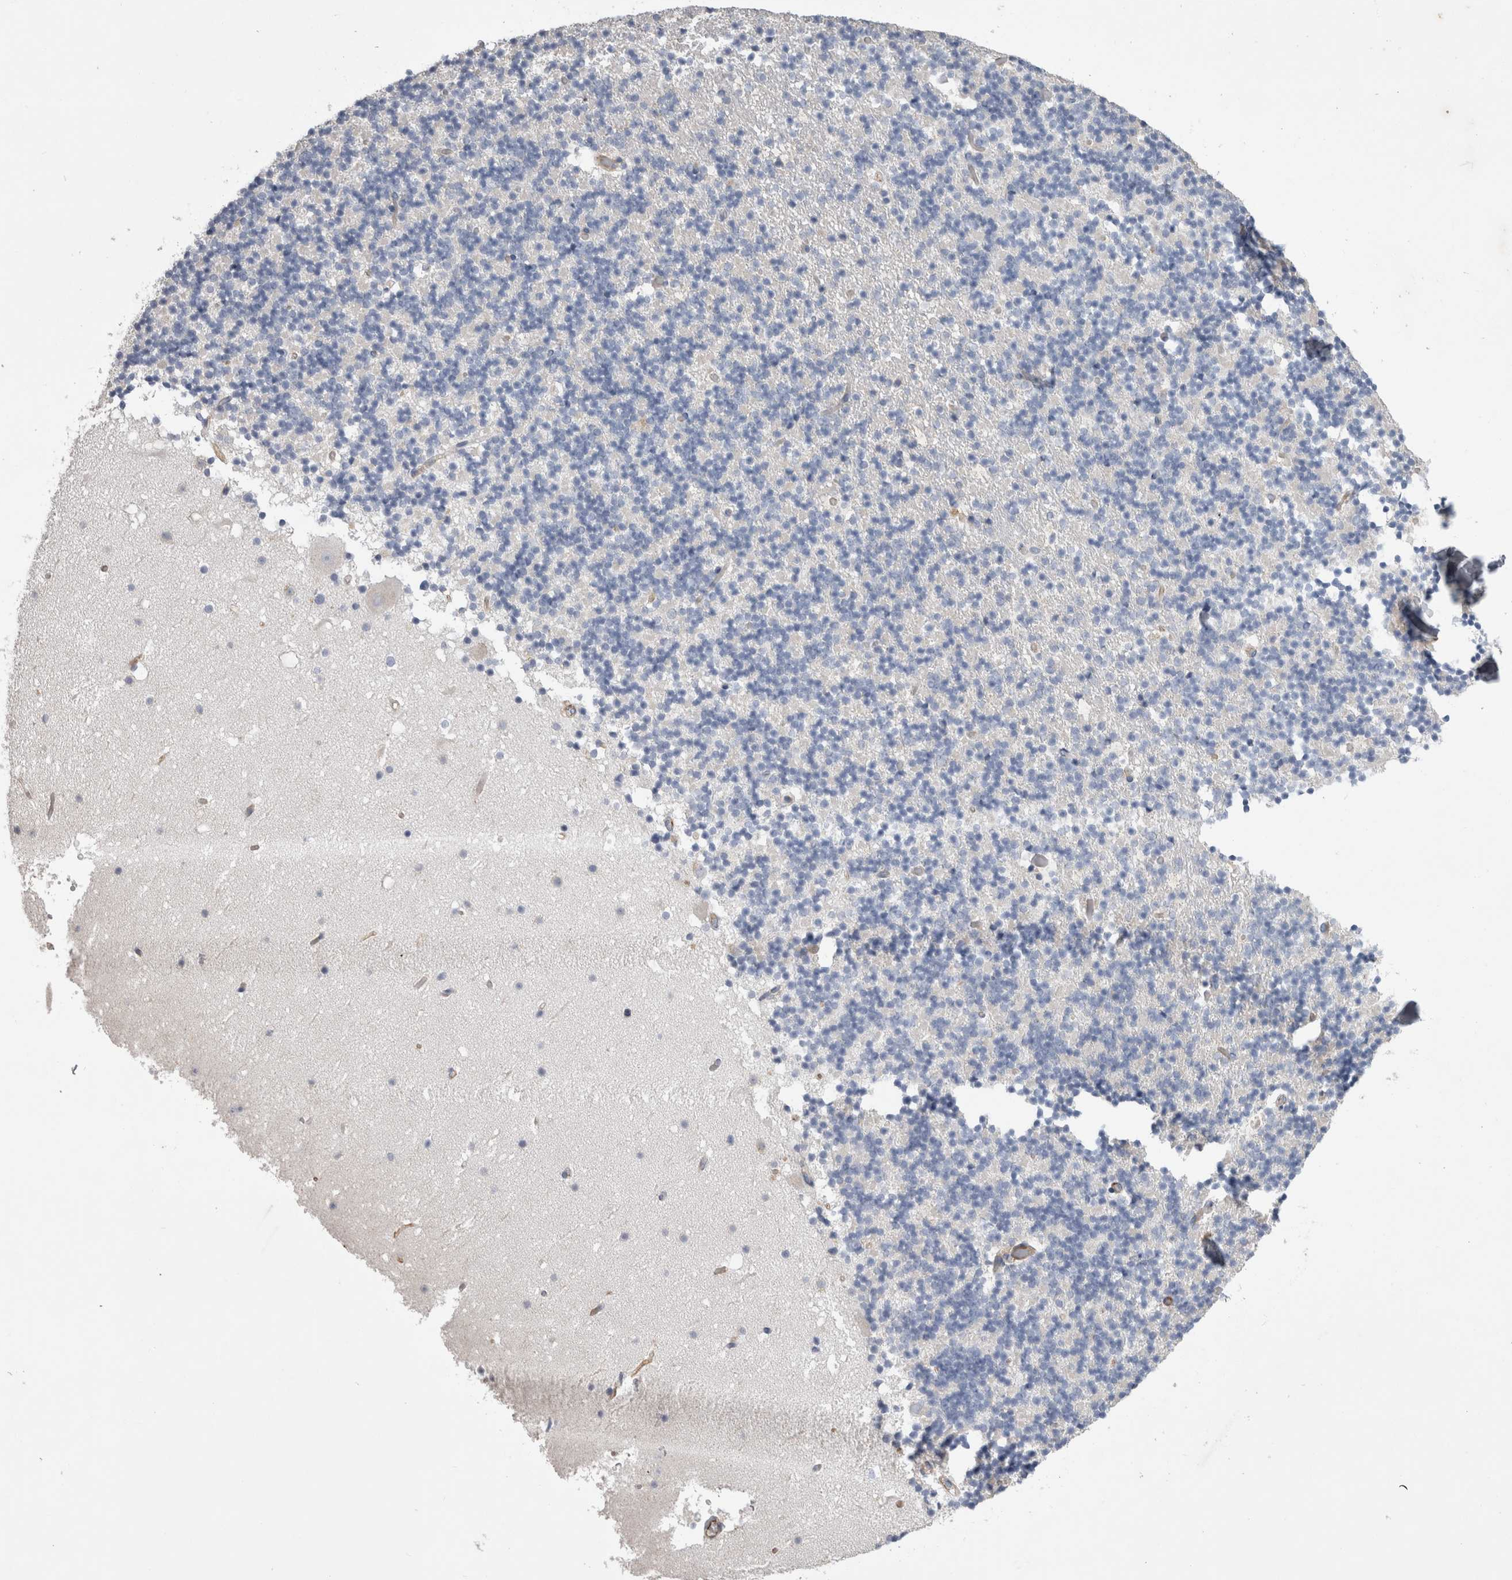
{"staining": {"intensity": "negative", "quantity": "none", "location": "none"}, "tissue": "cerebellum", "cell_type": "Cells in granular layer", "image_type": "normal", "snomed": [{"axis": "morphology", "description": "Normal tissue, NOS"}, {"axis": "topography", "description": "Cerebellum"}], "caption": "Human cerebellum stained for a protein using immunohistochemistry demonstrates no positivity in cells in granular layer.", "gene": "STRADB", "patient": {"sex": "male", "age": 57}}